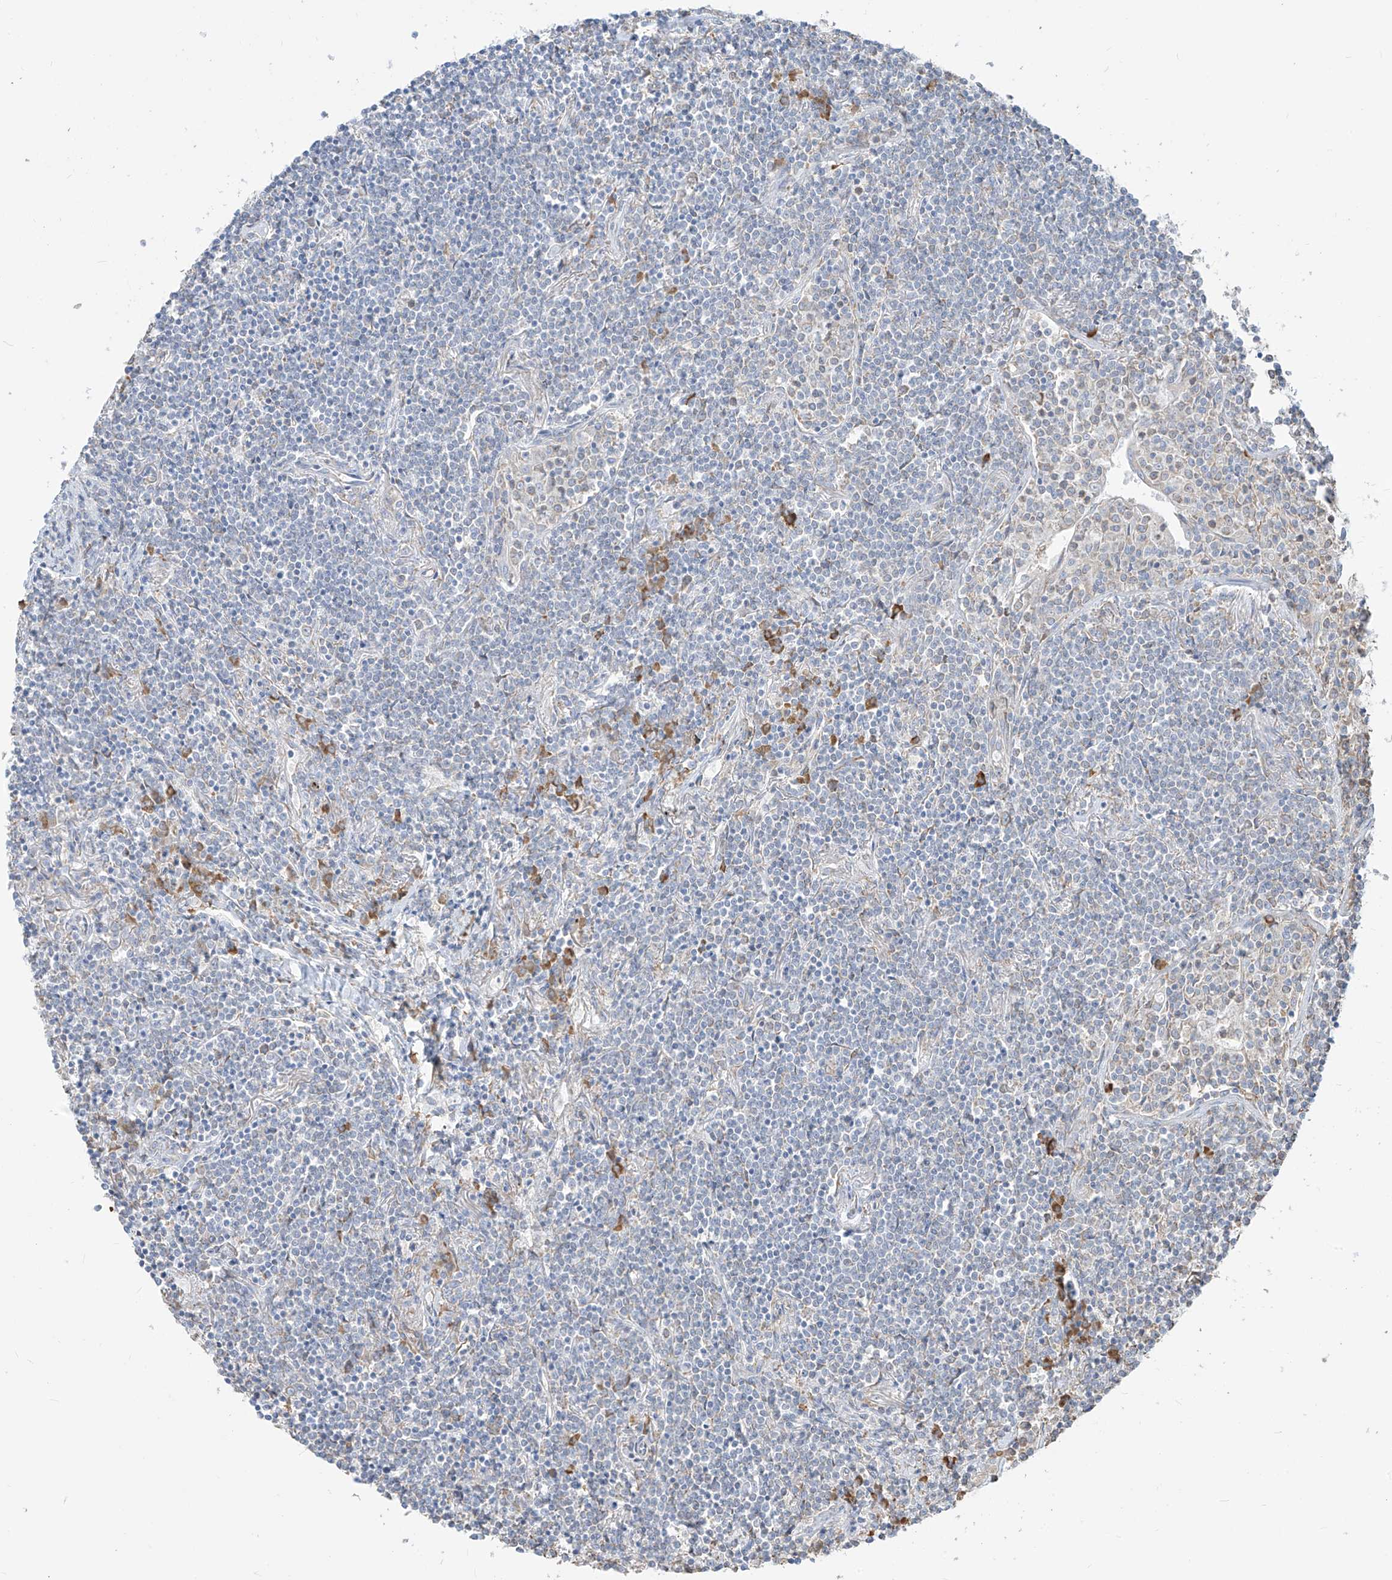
{"staining": {"intensity": "negative", "quantity": "none", "location": "none"}, "tissue": "lymphoma", "cell_type": "Tumor cells", "image_type": "cancer", "snomed": [{"axis": "morphology", "description": "Malignant lymphoma, non-Hodgkin's type, Low grade"}, {"axis": "topography", "description": "Lung"}], "caption": "Human malignant lymphoma, non-Hodgkin's type (low-grade) stained for a protein using immunohistochemistry displays no staining in tumor cells.", "gene": "PDIA6", "patient": {"sex": "female", "age": 71}}